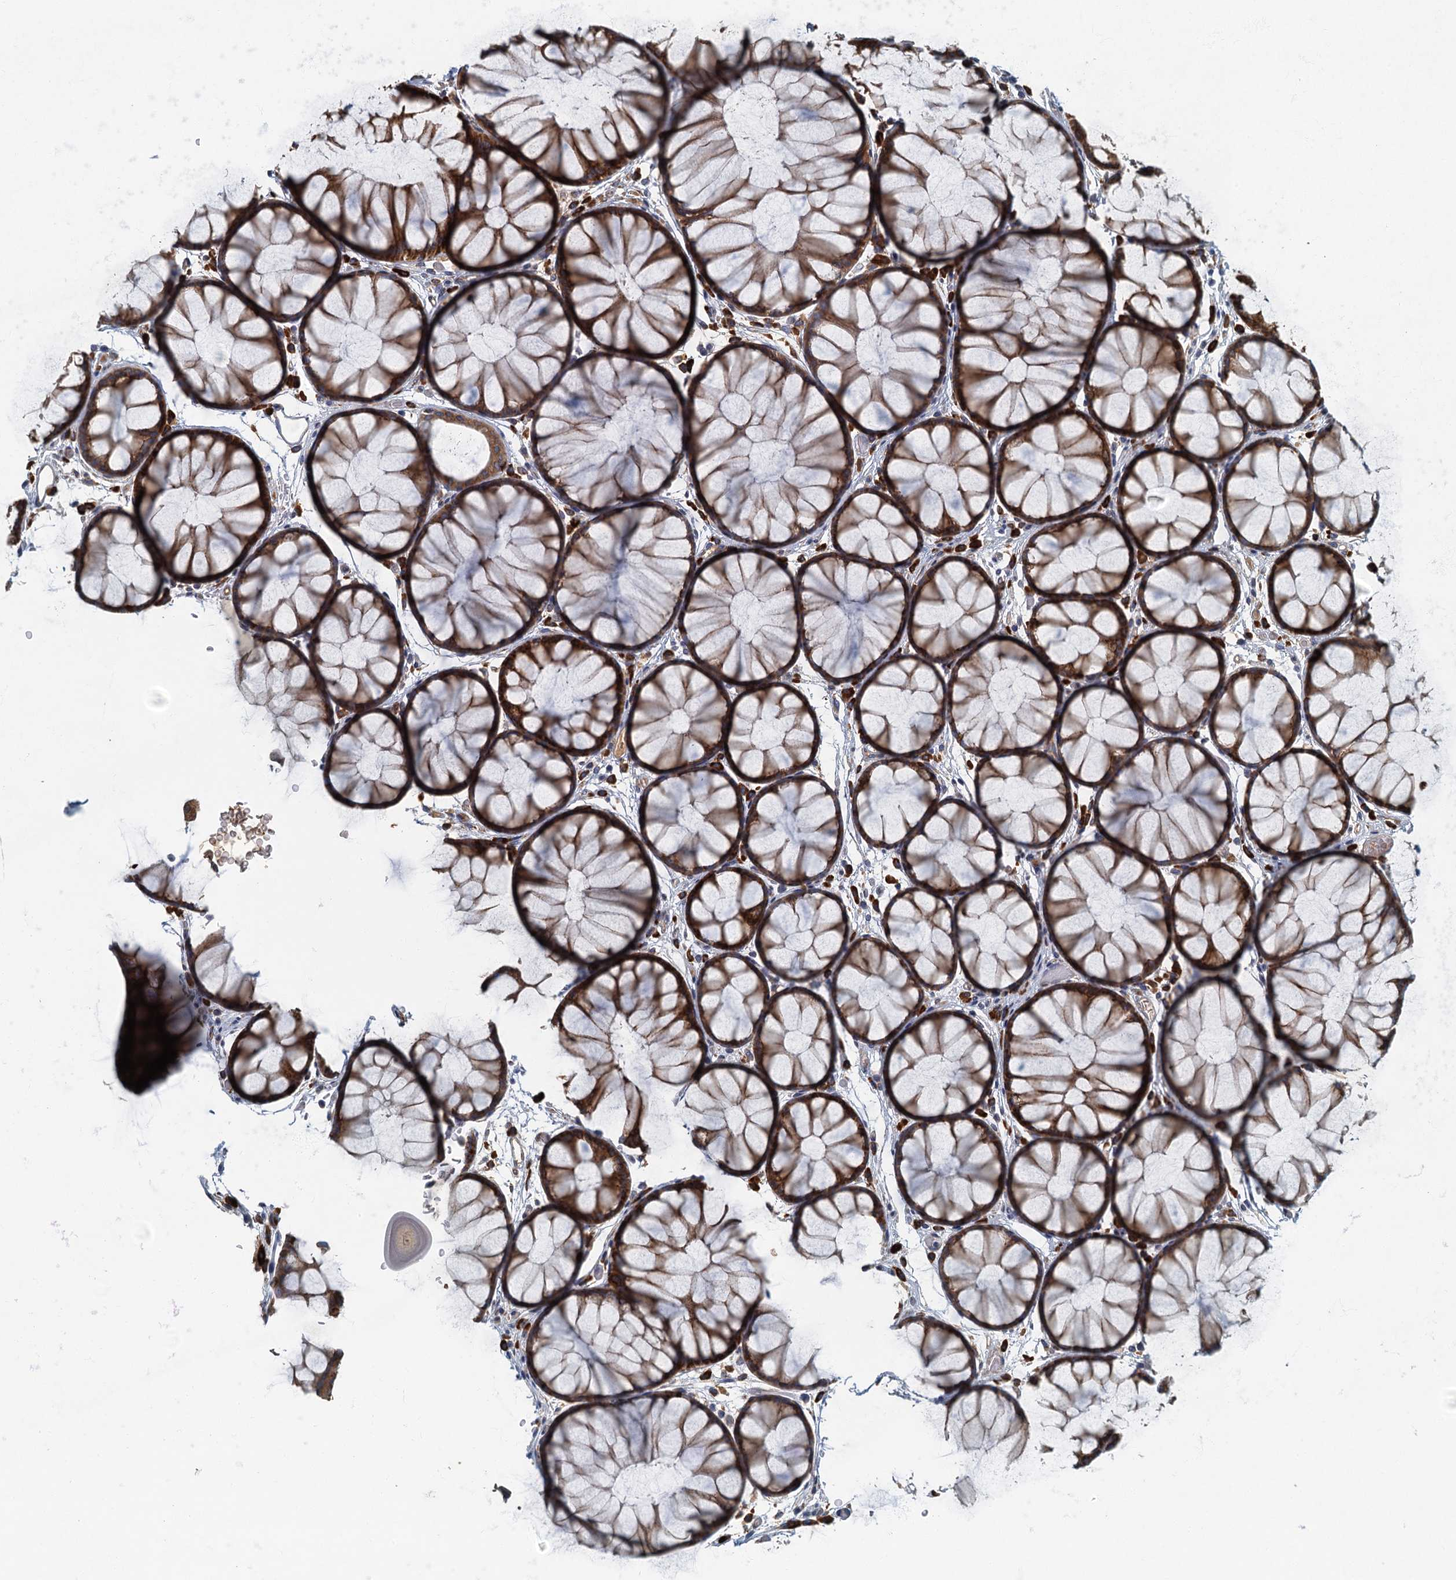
{"staining": {"intensity": "moderate", "quantity": ">75%", "location": "cytoplasmic/membranous"}, "tissue": "colon", "cell_type": "Endothelial cells", "image_type": "normal", "snomed": [{"axis": "morphology", "description": "Normal tissue, NOS"}, {"axis": "topography", "description": "Colon"}], "caption": "Immunohistochemical staining of unremarkable human colon reveals medium levels of moderate cytoplasmic/membranous positivity in approximately >75% of endothelial cells.", "gene": "SPDYC", "patient": {"sex": "female", "age": 82}}